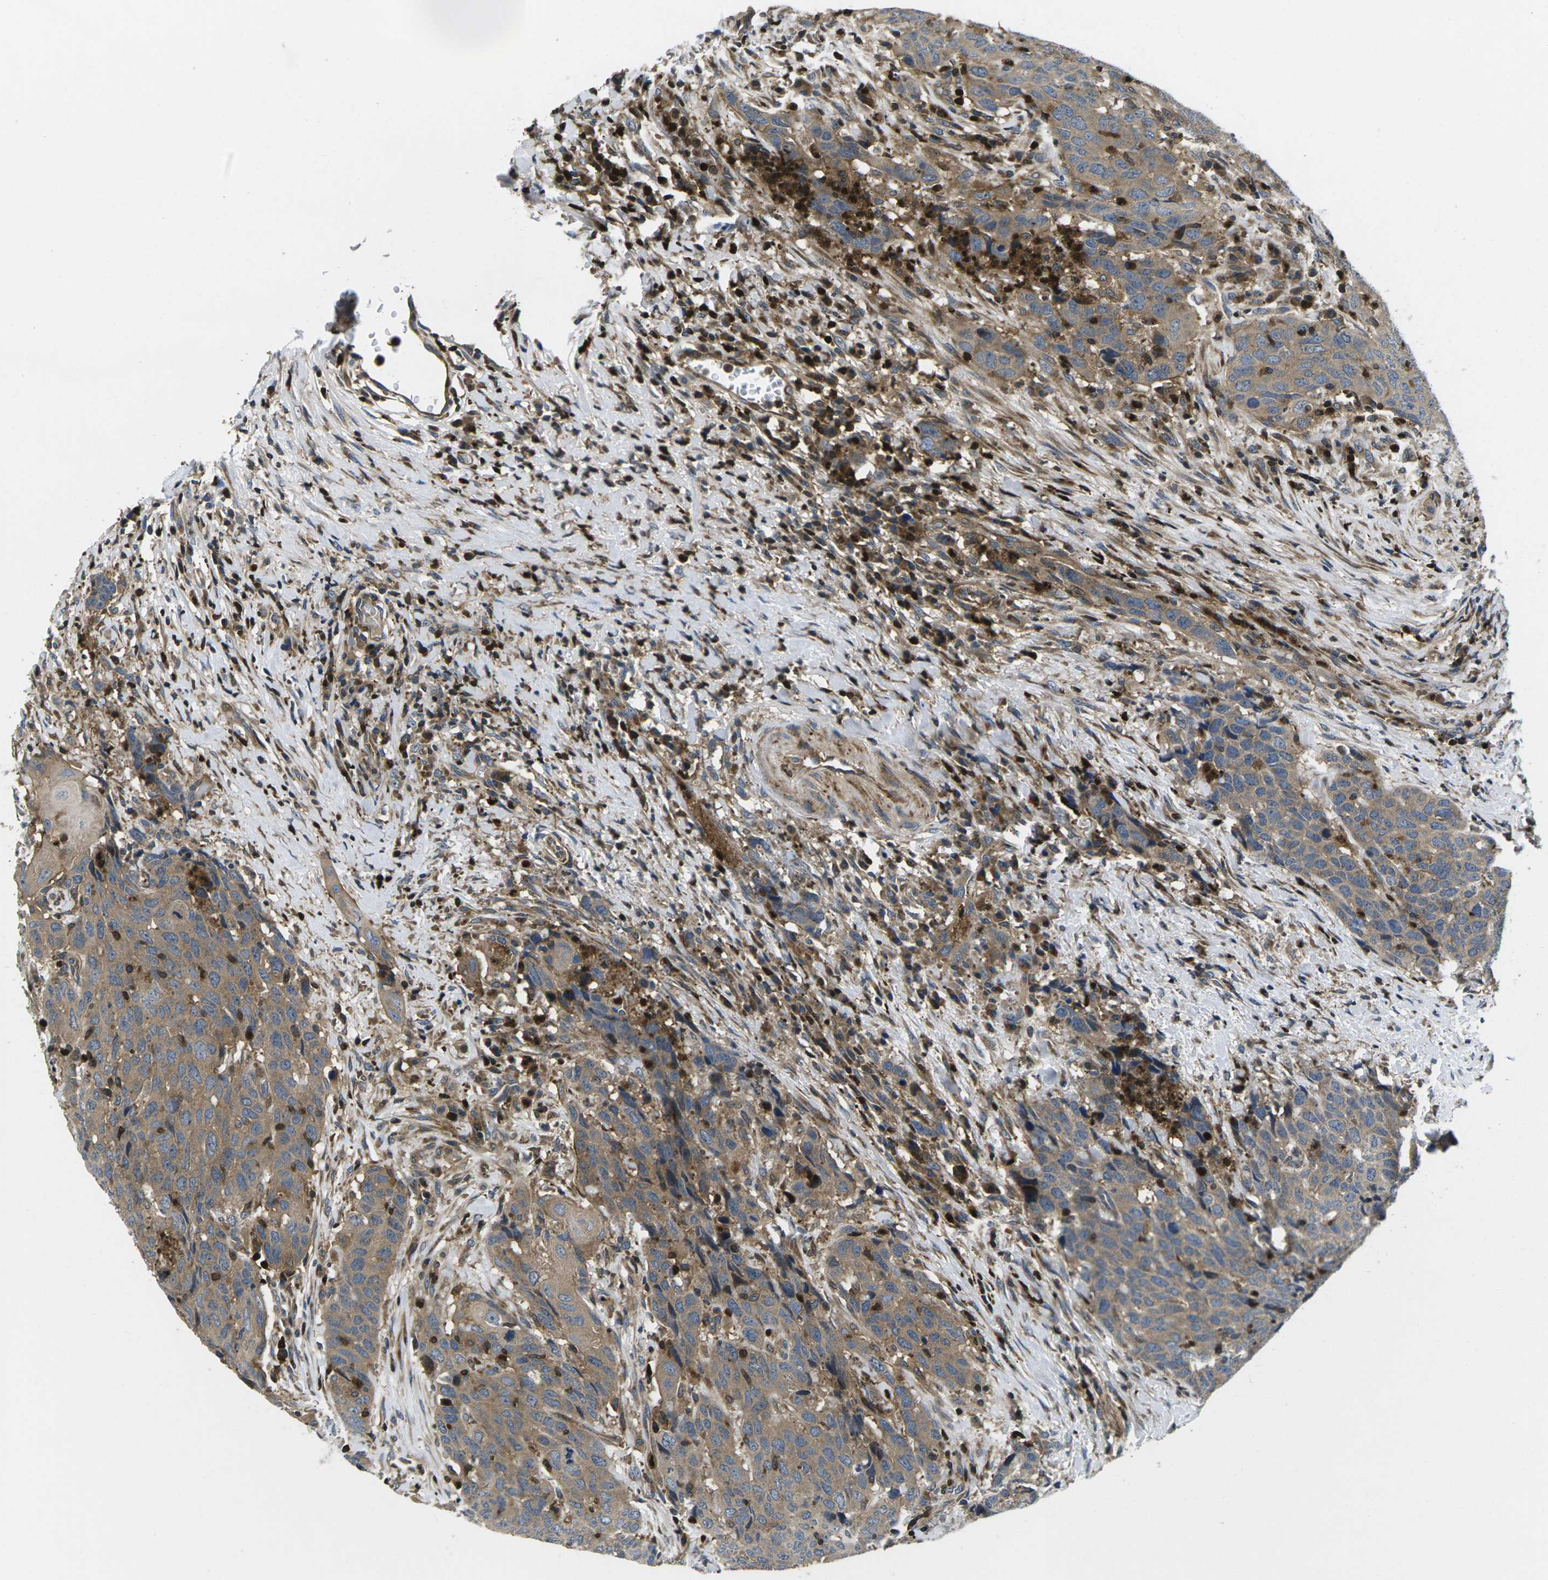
{"staining": {"intensity": "moderate", "quantity": ">75%", "location": "cytoplasmic/membranous"}, "tissue": "head and neck cancer", "cell_type": "Tumor cells", "image_type": "cancer", "snomed": [{"axis": "morphology", "description": "Squamous cell carcinoma, NOS"}, {"axis": "topography", "description": "Head-Neck"}], "caption": "Head and neck squamous cell carcinoma stained with DAB immunohistochemistry (IHC) demonstrates medium levels of moderate cytoplasmic/membranous positivity in about >75% of tumor cells.", "gene": "PLCE1", "patient": {"sex": "male", "age": 66}}